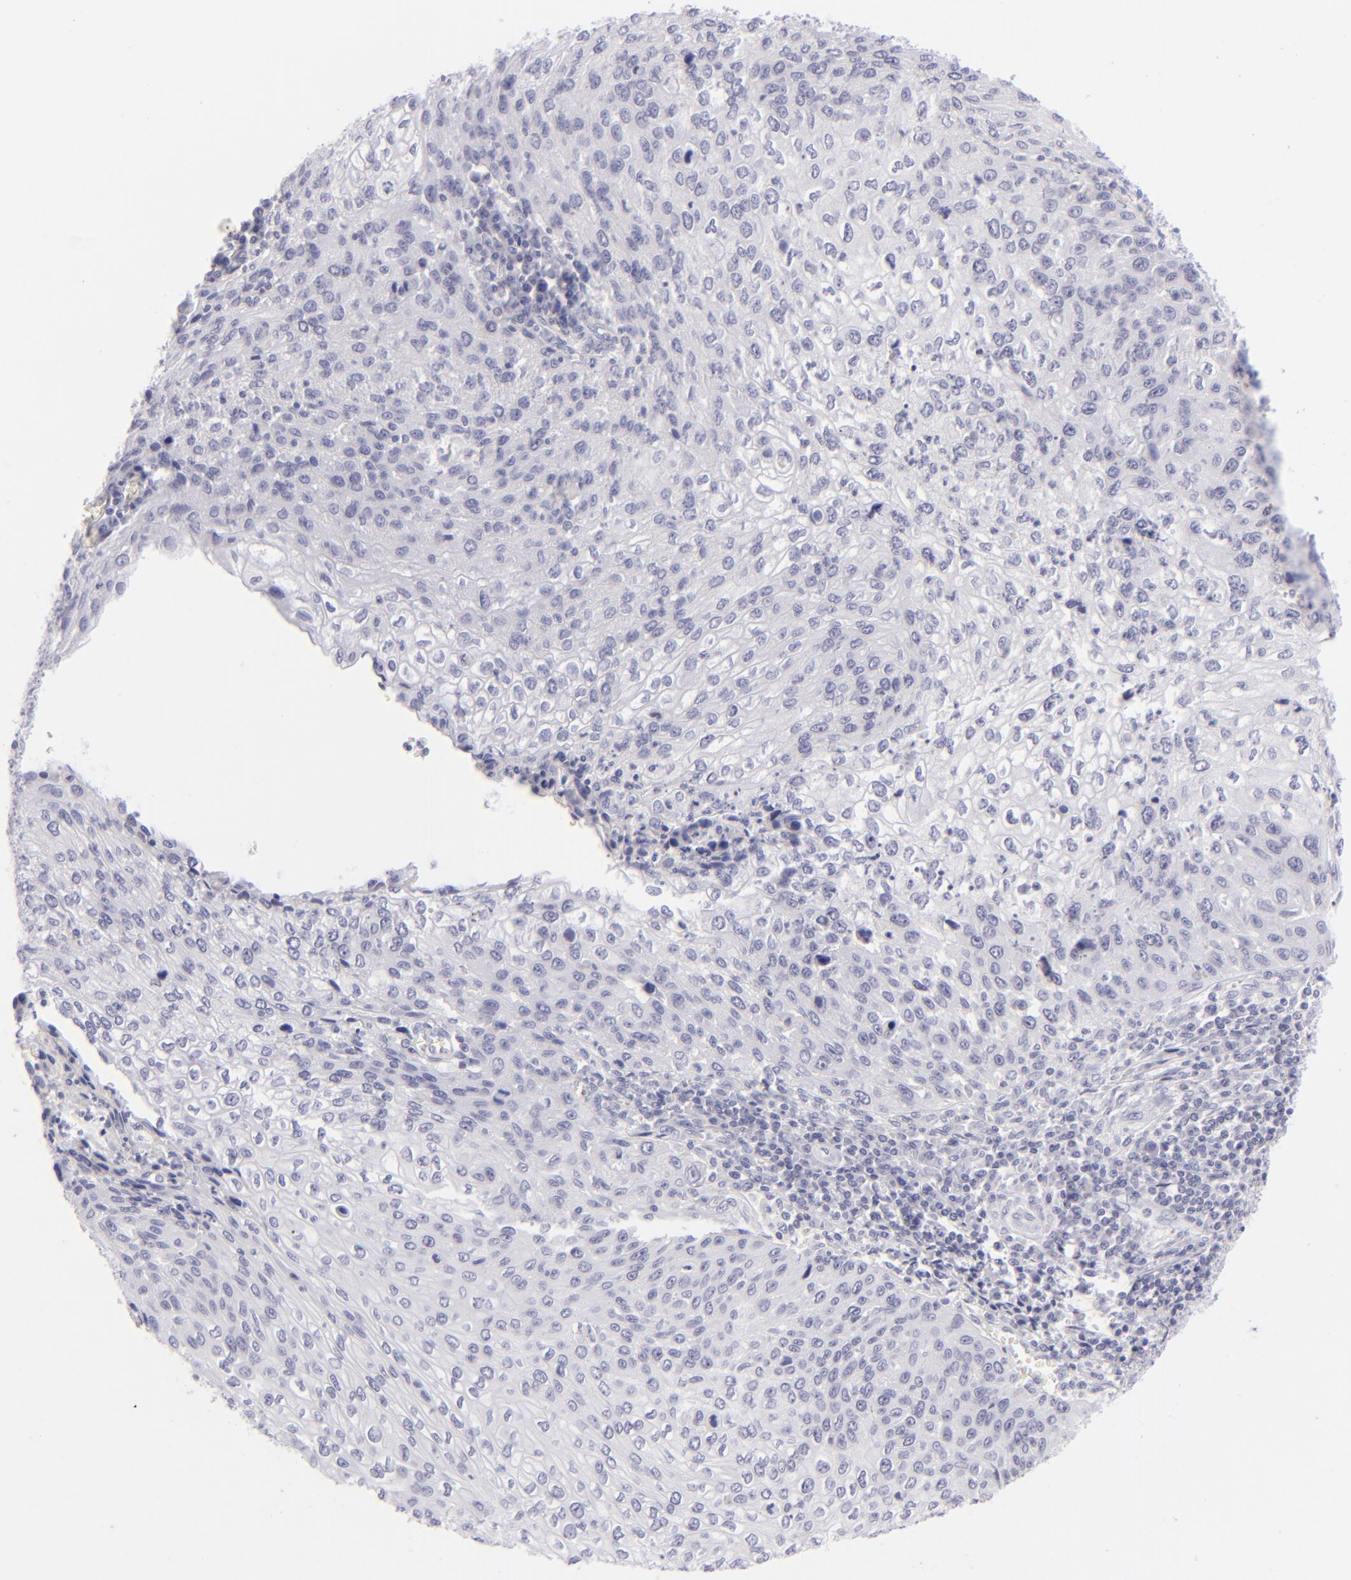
{"staining": {"intensity": "negative", "quantity": "none", "location": "none"}, "tissue": "cervical cancer", "cell_type": "Tumor cells", "image_type": "cancer", "snomed": [{"axis": "morphology", "description": "Squamous cell carcinoma, NOS"}, {"axis": "topography", "description": "Cervix"}], "caption": "Human squamous cell carcinoma (cervical) stained for a protein using IHC demonstrates no staining in tumor cells.", "gene": "FCER2", "patient": {"sex": "female", "age": 32}}